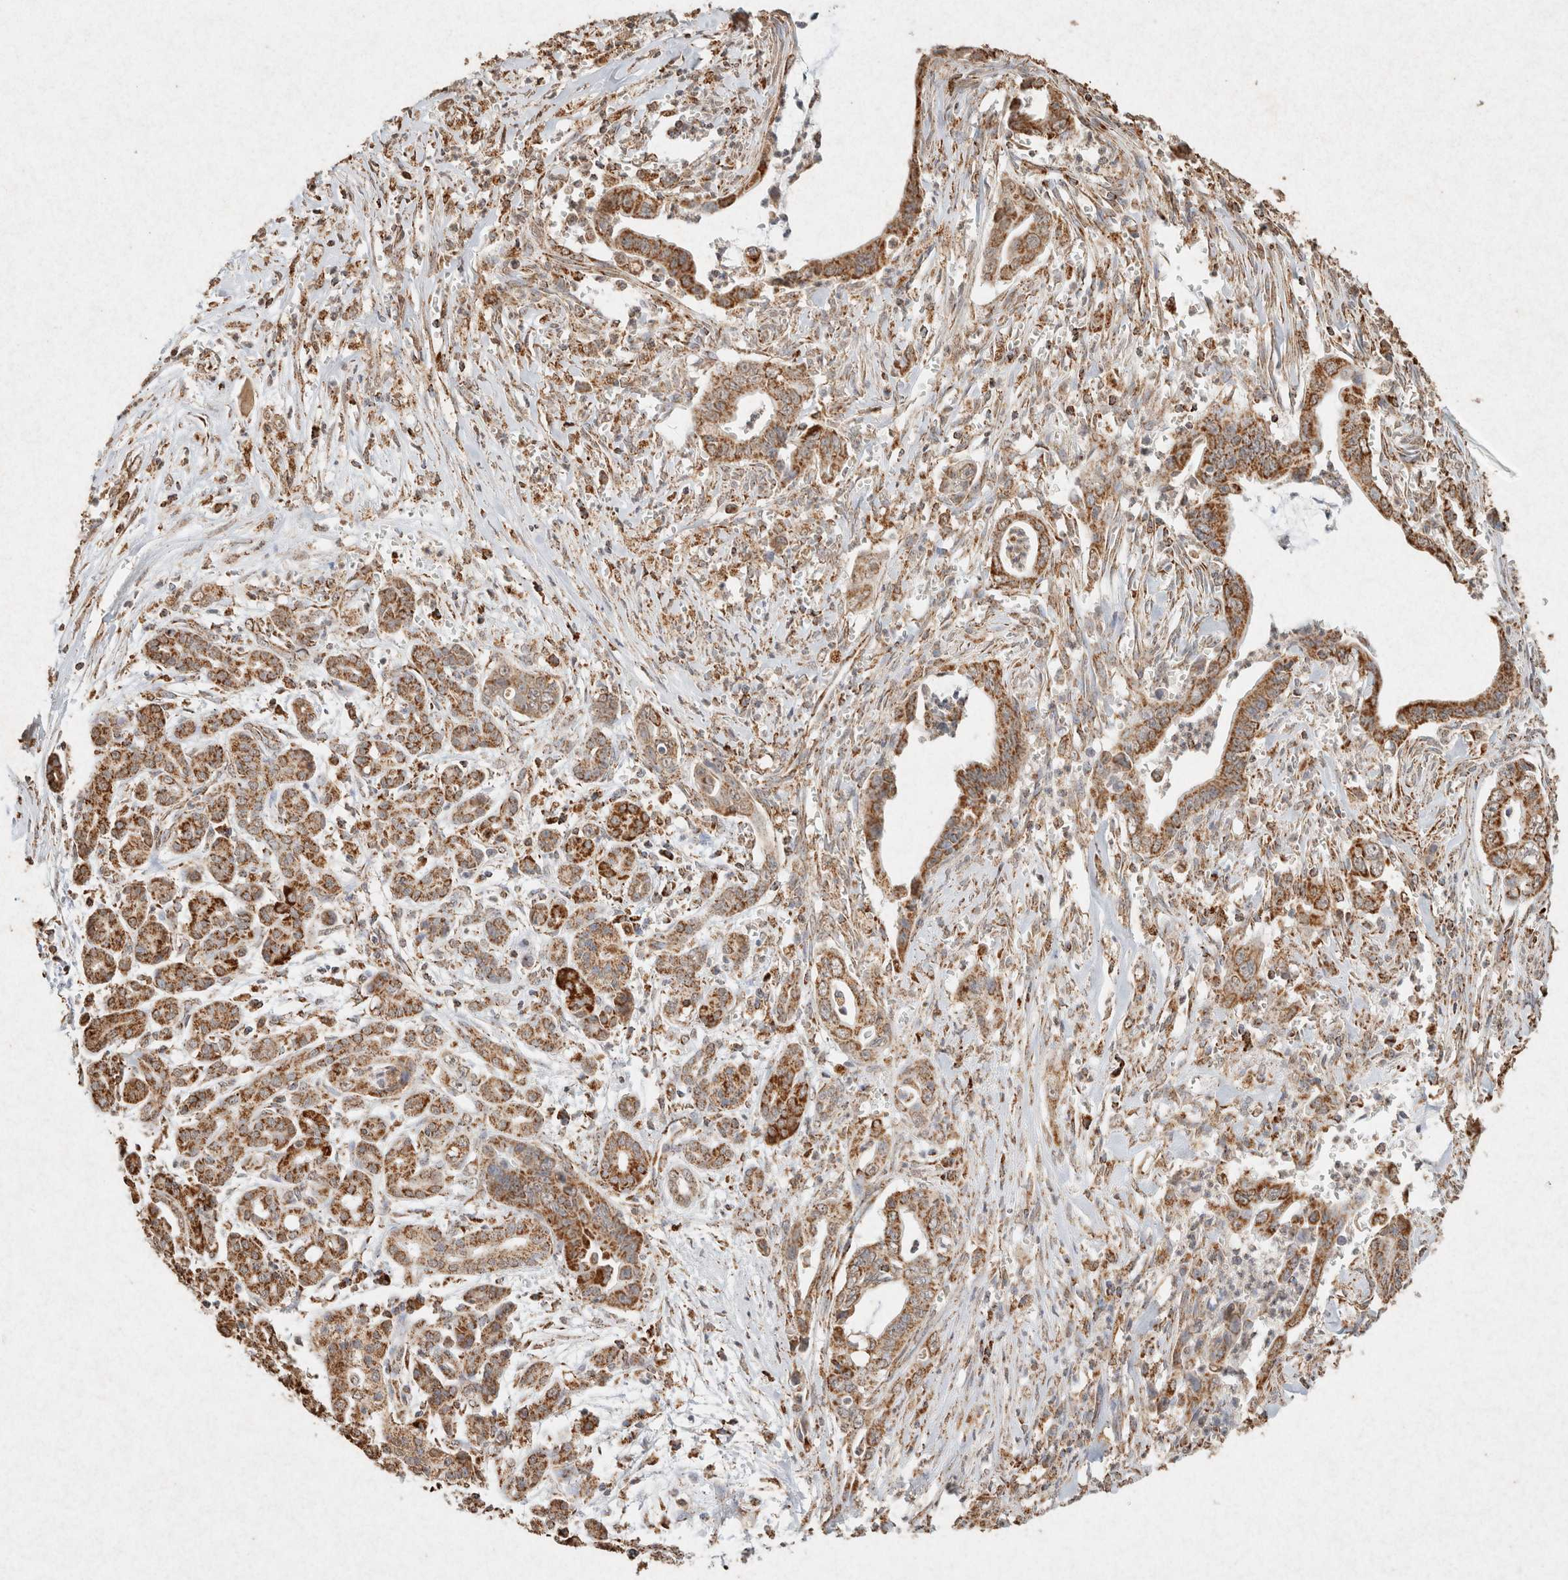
{"staining": {"intensity": "moderate", "quantity": ">75%", "location": "cytoplasmic/membranous"}, "tissue": "pancreatic cancer", "cell_type": "Tumor cells", "image_type": "cancer", "snomed": [{"axis": "morphology", "description": "Adenocarcinoma, NOS"}, {"axis": "topography", "description": "Pancreas"}], "caption": "A photomicrograph of human pancreatic cancer (adenocarcinoma) stained for a protein exhibits moderate cytoplasmic/membranous brown staining in tumor cells.", "gene": "SDC2", "patient": {"sex": "male", "age": 59}}